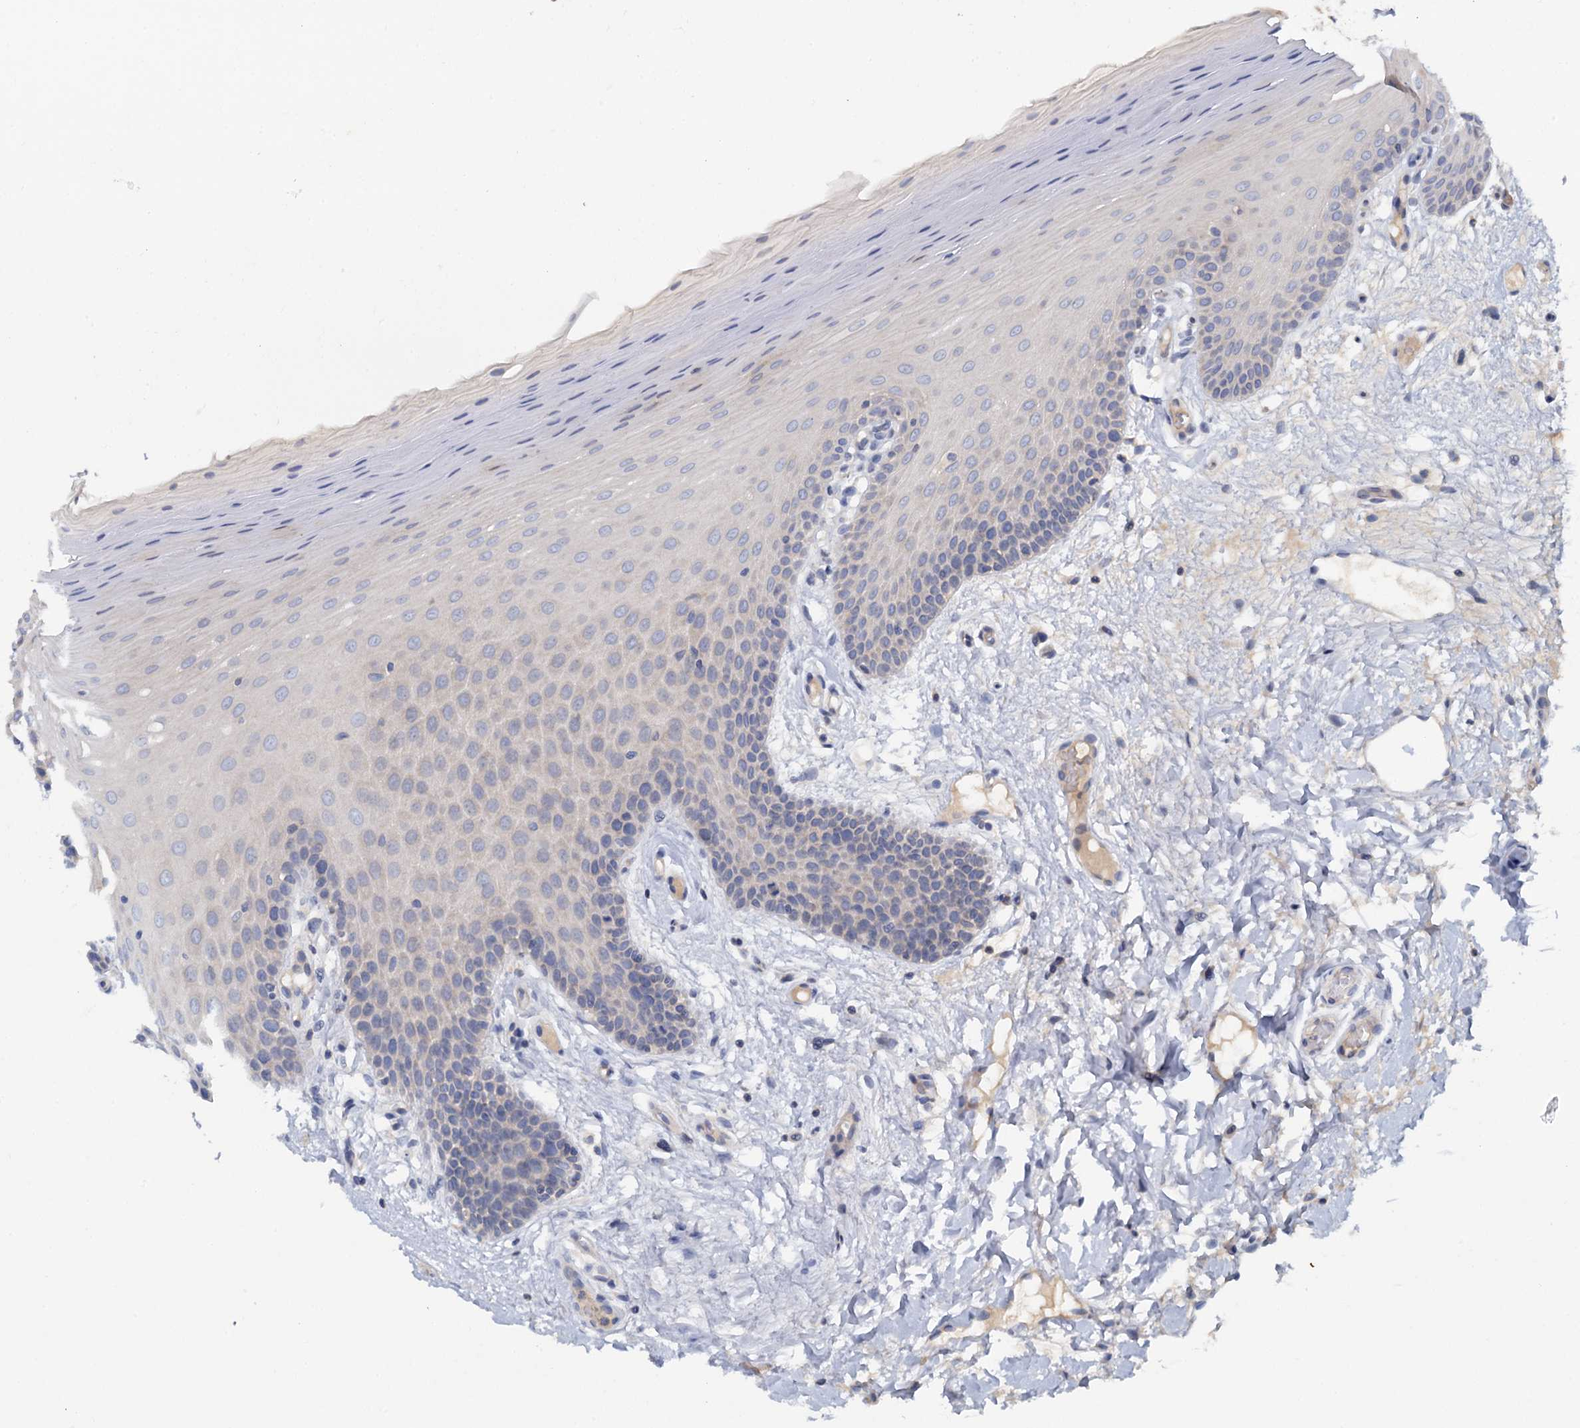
{"staining": {"intensity": "negative", "quantity": "none", "location": "none"}, "tissue": "oral mucosa", "cell_type": "Squamous epithelial cells", "image_type": "normal", "snomed": [{"axis": "morphology", "description": "Normal tissue, NOS"}, {"axis": "topography", "description": "Oral tissue"}, {"axis": "topography", "description": "Tounge, NOS"}], "caption": "DAB immunohistochemical staining of normal oral mucosa demonstrates no significant staining in squamous epithelial cells. The staining was performed using DAB (3,3'-diaminobenzidine) to visualize the protein expression in brown, while the nuclei were stained in blue with hematoxylin (Magnification: 20x).", "gene": "ACSM3", "patient": {"sex": "male", "age": 47}}